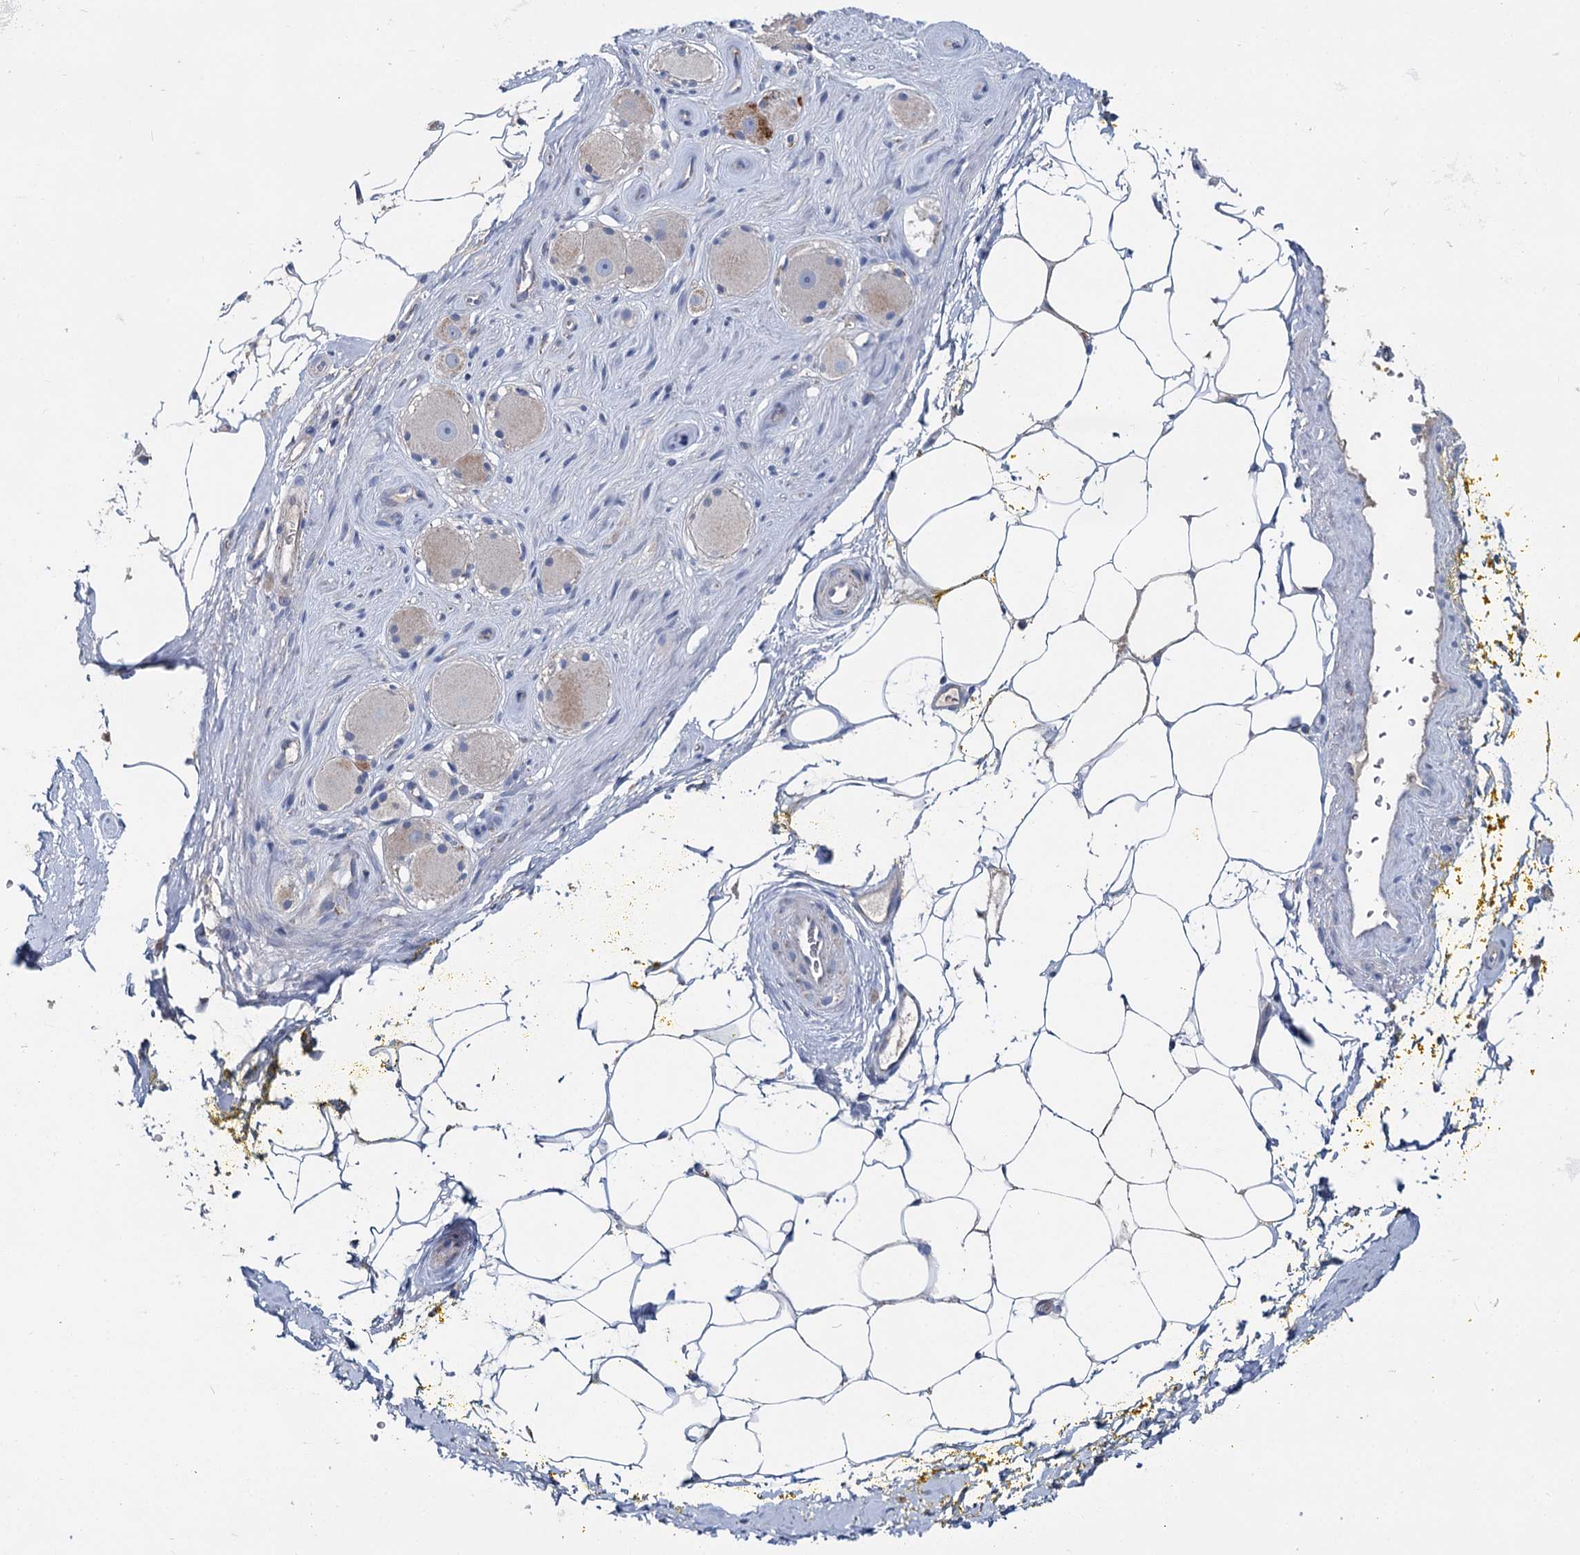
{"staining": {"intensity": "negative", "quantity": "none", "location": "none"}, "tissue": "adipose tissue", "cell_type": "Adipocytes", "image_type": "normal", "snomed": [{"axis": "morphology", "description": "Normal tissue, NOS"}, {"axis": "morphology", "description": "Adenocarcinoma, Low grade"}, {"axis": "topography", "description": "Prostate"}, {"axis": "topography", "description": "Peripheral nerve tissue"}], "caption": "Adipocytes are negative for brown protein staining in unremarkable adipose tissue. (Stains: DAB (3,3'-diaminobenzidine) IHC with hematoxylin counter stain, Microscopy: brightfield microscopy at high magnification).", "gene": "ANKRD16", "patient": {"sex": "male", "age": 63}}